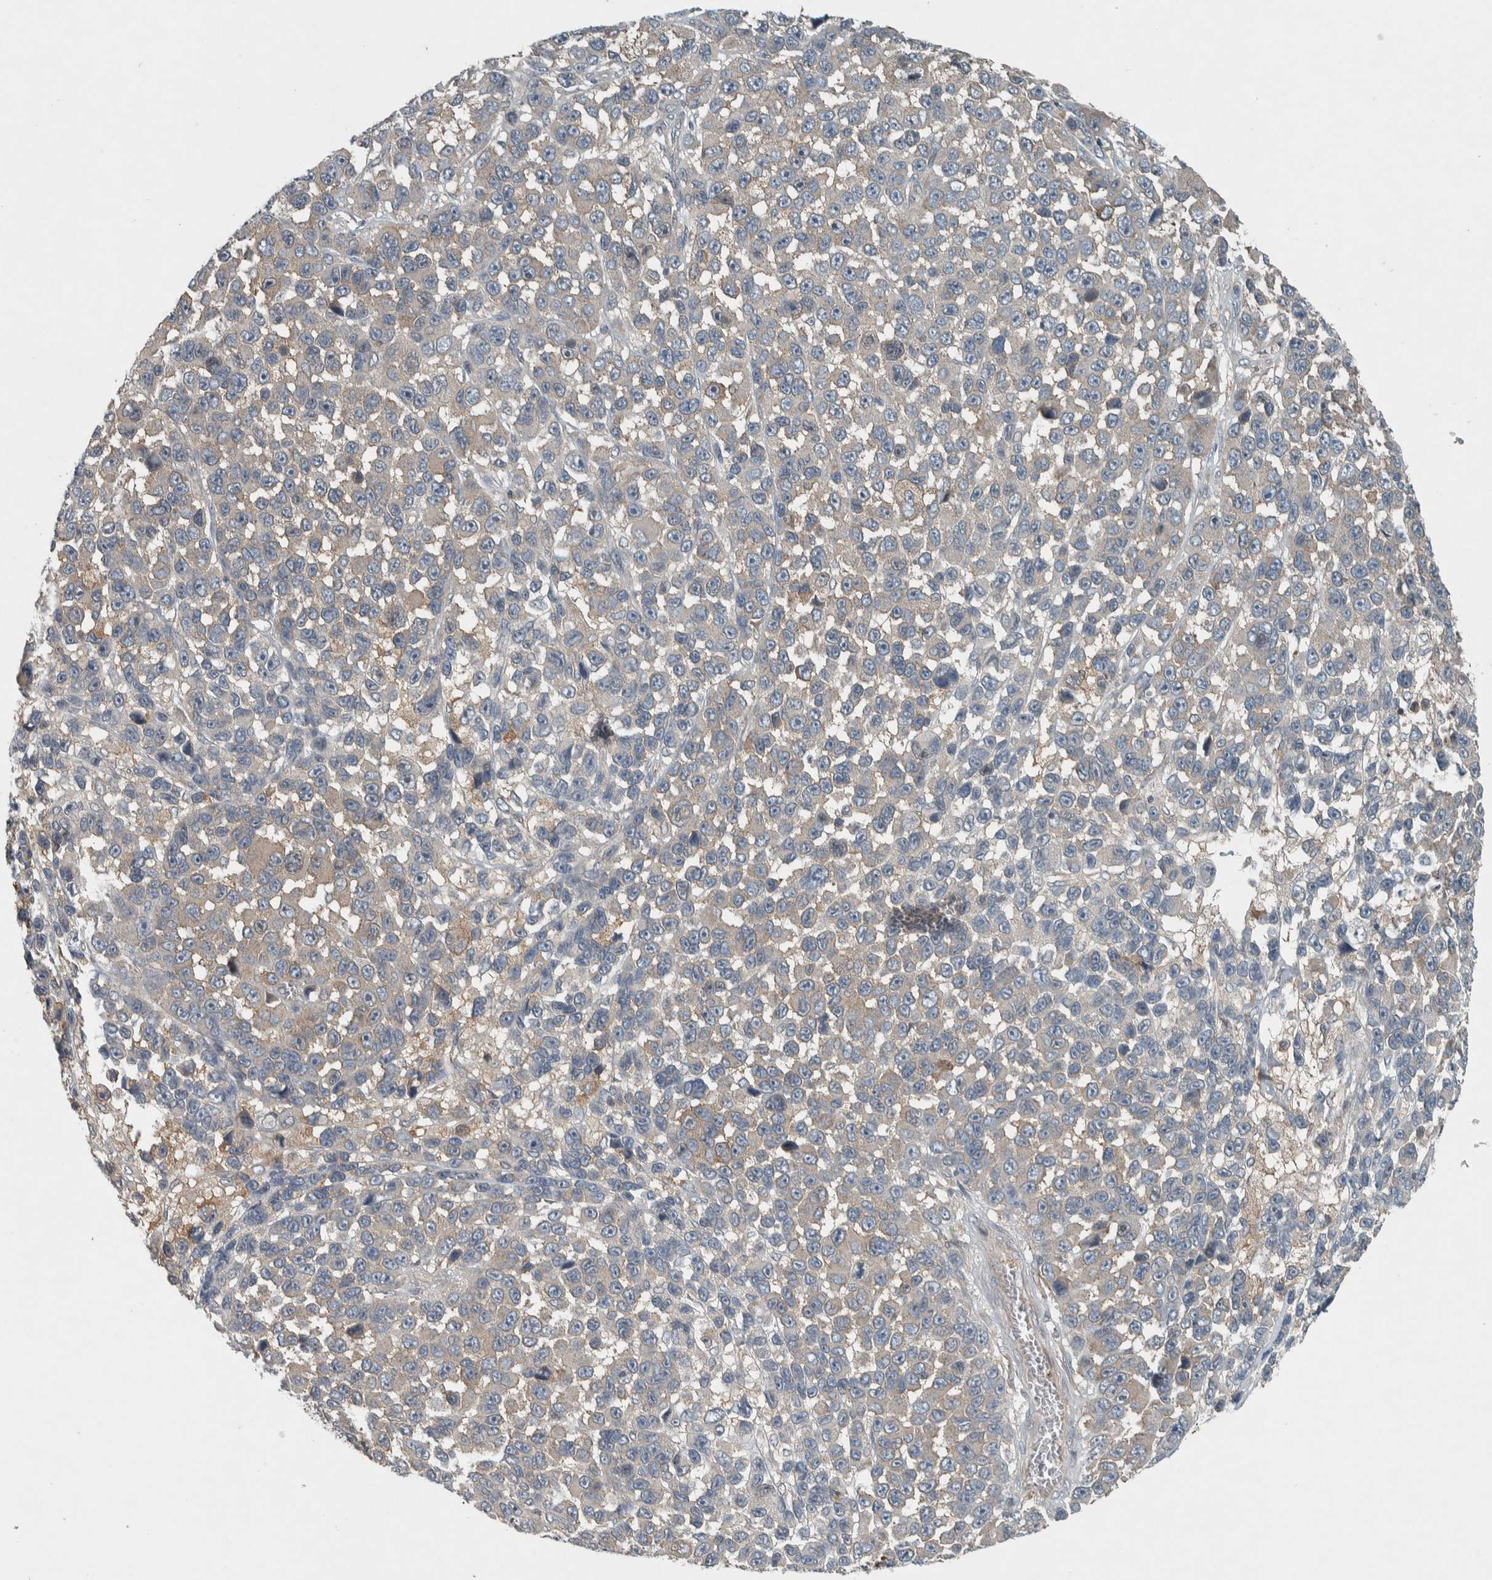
{"staining": {"intensity": "weak", "quantity": "25%-75%", "location": "cytoplasmic/membranous"}, "tissue": "melanoma", "cell_type": "Tumor cells", "image_type": "cancer", "snomed": [{"axis": "morphology", "description": "Malignant melanoma, NOS"}, {"axis": "topography", "description": "Skin"}], "caption": "DAB immunohistochemical staining of malignant melanoma exhibits weak cytoplasmic/membranous protein staining in about 25%-75% of tumor cells.", "gene": "CLCN2", "patient": {"sex": "male", "age": 53}}